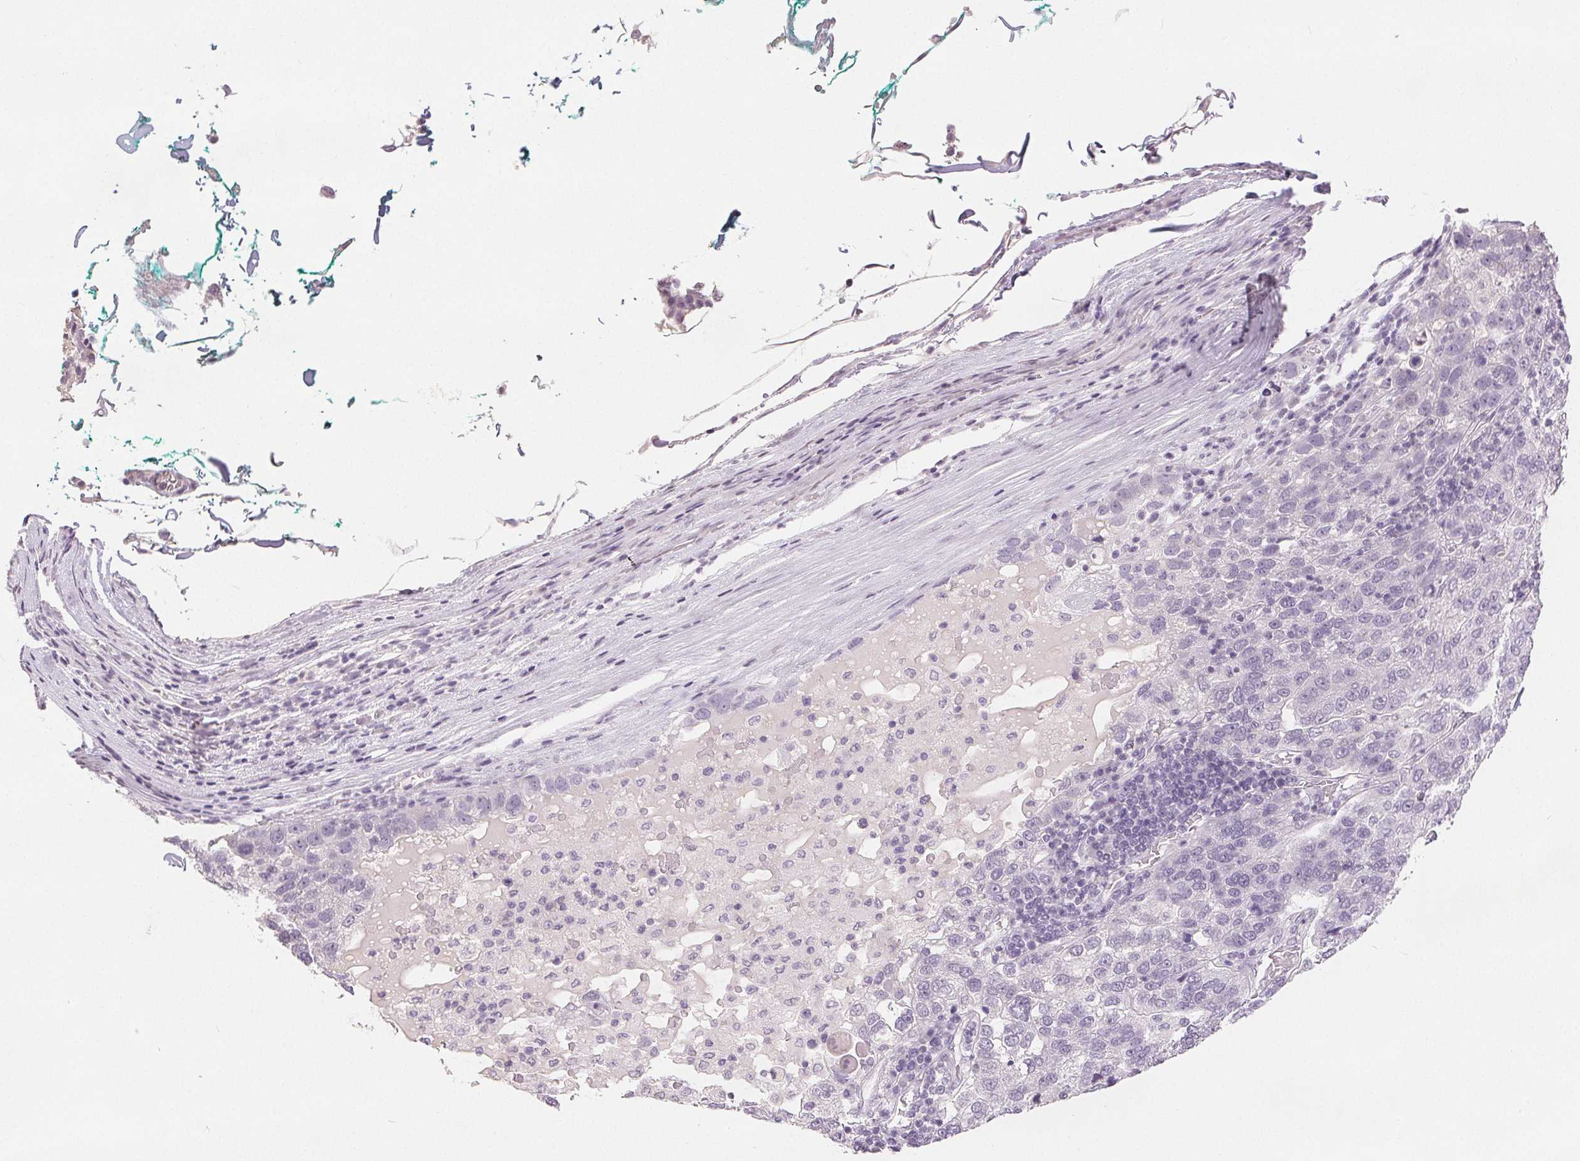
{"staining": {"intensity": "negative", "quantity": "none", "location": "none"}, "tissue": "pancreatic cancer", "cell_type": "Tumor cells", "image_type": "cancer", "snomed": [{"axis": "morphology", "description": "Adenocarcinoma, NOS"}, {"axis": "topography", "description": "Pancreas"}], "caption": "DAB (3,3'-diaminobenzidine) immunohistochemical staining of pancreatic adenocarcinoma exhibits no significant staining in tumor cells.", "gene": "SLC27A5", "patient": {"sex": "female", "age": 61}}